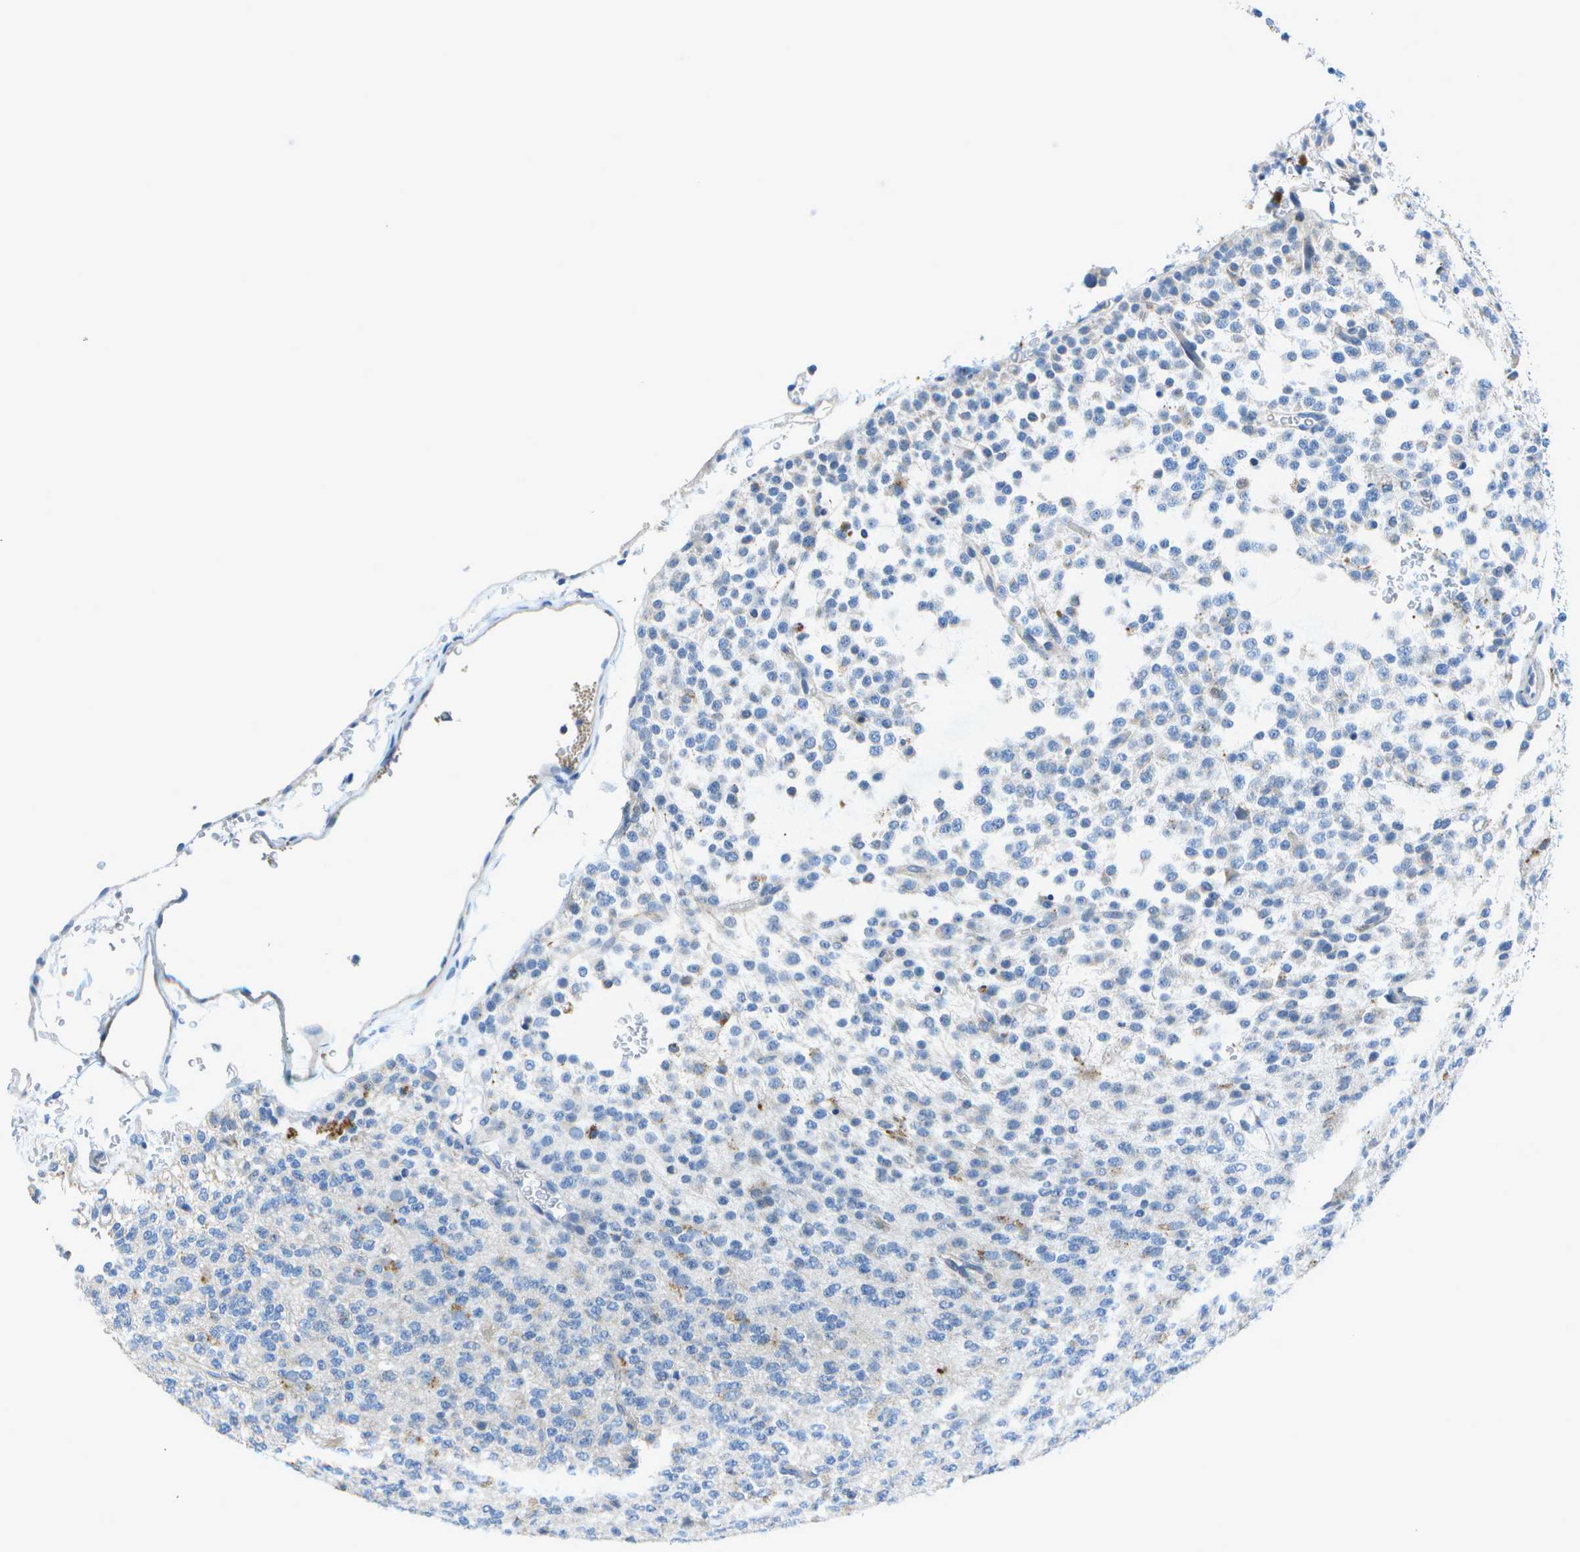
{"staining": {"intensity": "negative", "quantity": "none", "location": "none"}, "tissue": "glioma", "cell_type": "Tumor cells", "image_type": "cancer", "snomed": [{"axis": "morphology", "description": "Glioma, malignant, Low grade"}, {"axis": "topography", "description": "Brain"}], "caption": "Human glioma stained for a protein using immunohistochemistry (IHC) exhibits no expression in tumor cells.", "gene": "DCT", "patient": {"sex": "male", "age": 38}}